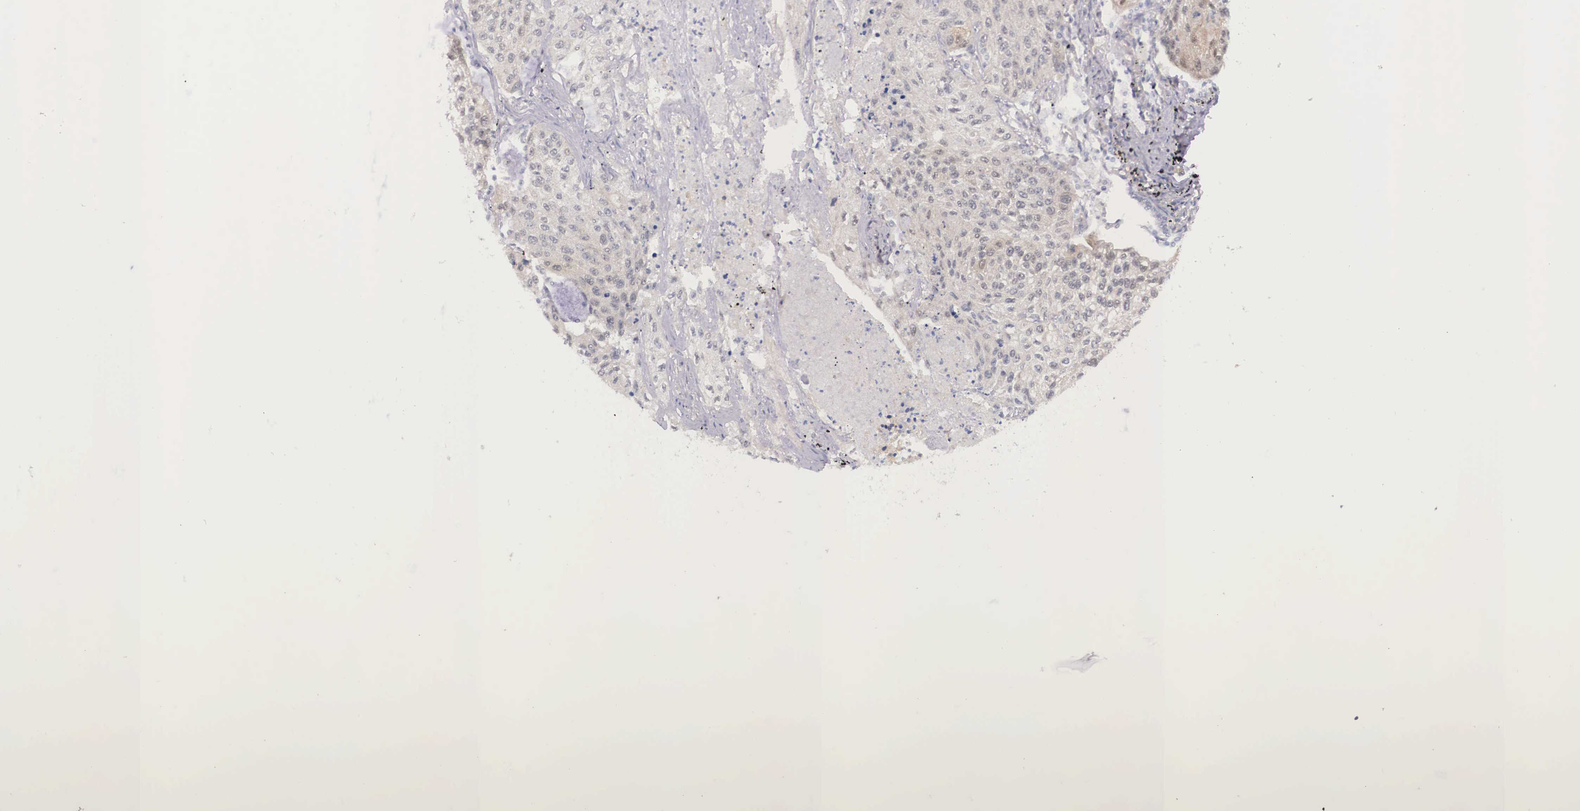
{"staining": {"intensity": "weak", "quantity": "<25%", "location": "cytoplasmic/membranous"}, "tissue": "lung cancer", "cell_type": "Tumor cells", "image_type": "cancer", "snomed": [{"axis": "morphology", "description": "Squamous cell carcinoma, NOS"}, {"axis": "topography", "description": "Lung"}], "caption": "An image of squamous cell carcinoma (lung) stained for a protein shows no brown staining in tumor cells.", "gene": "IGBP1", "patient": {"sex": "male", "age": 75}}